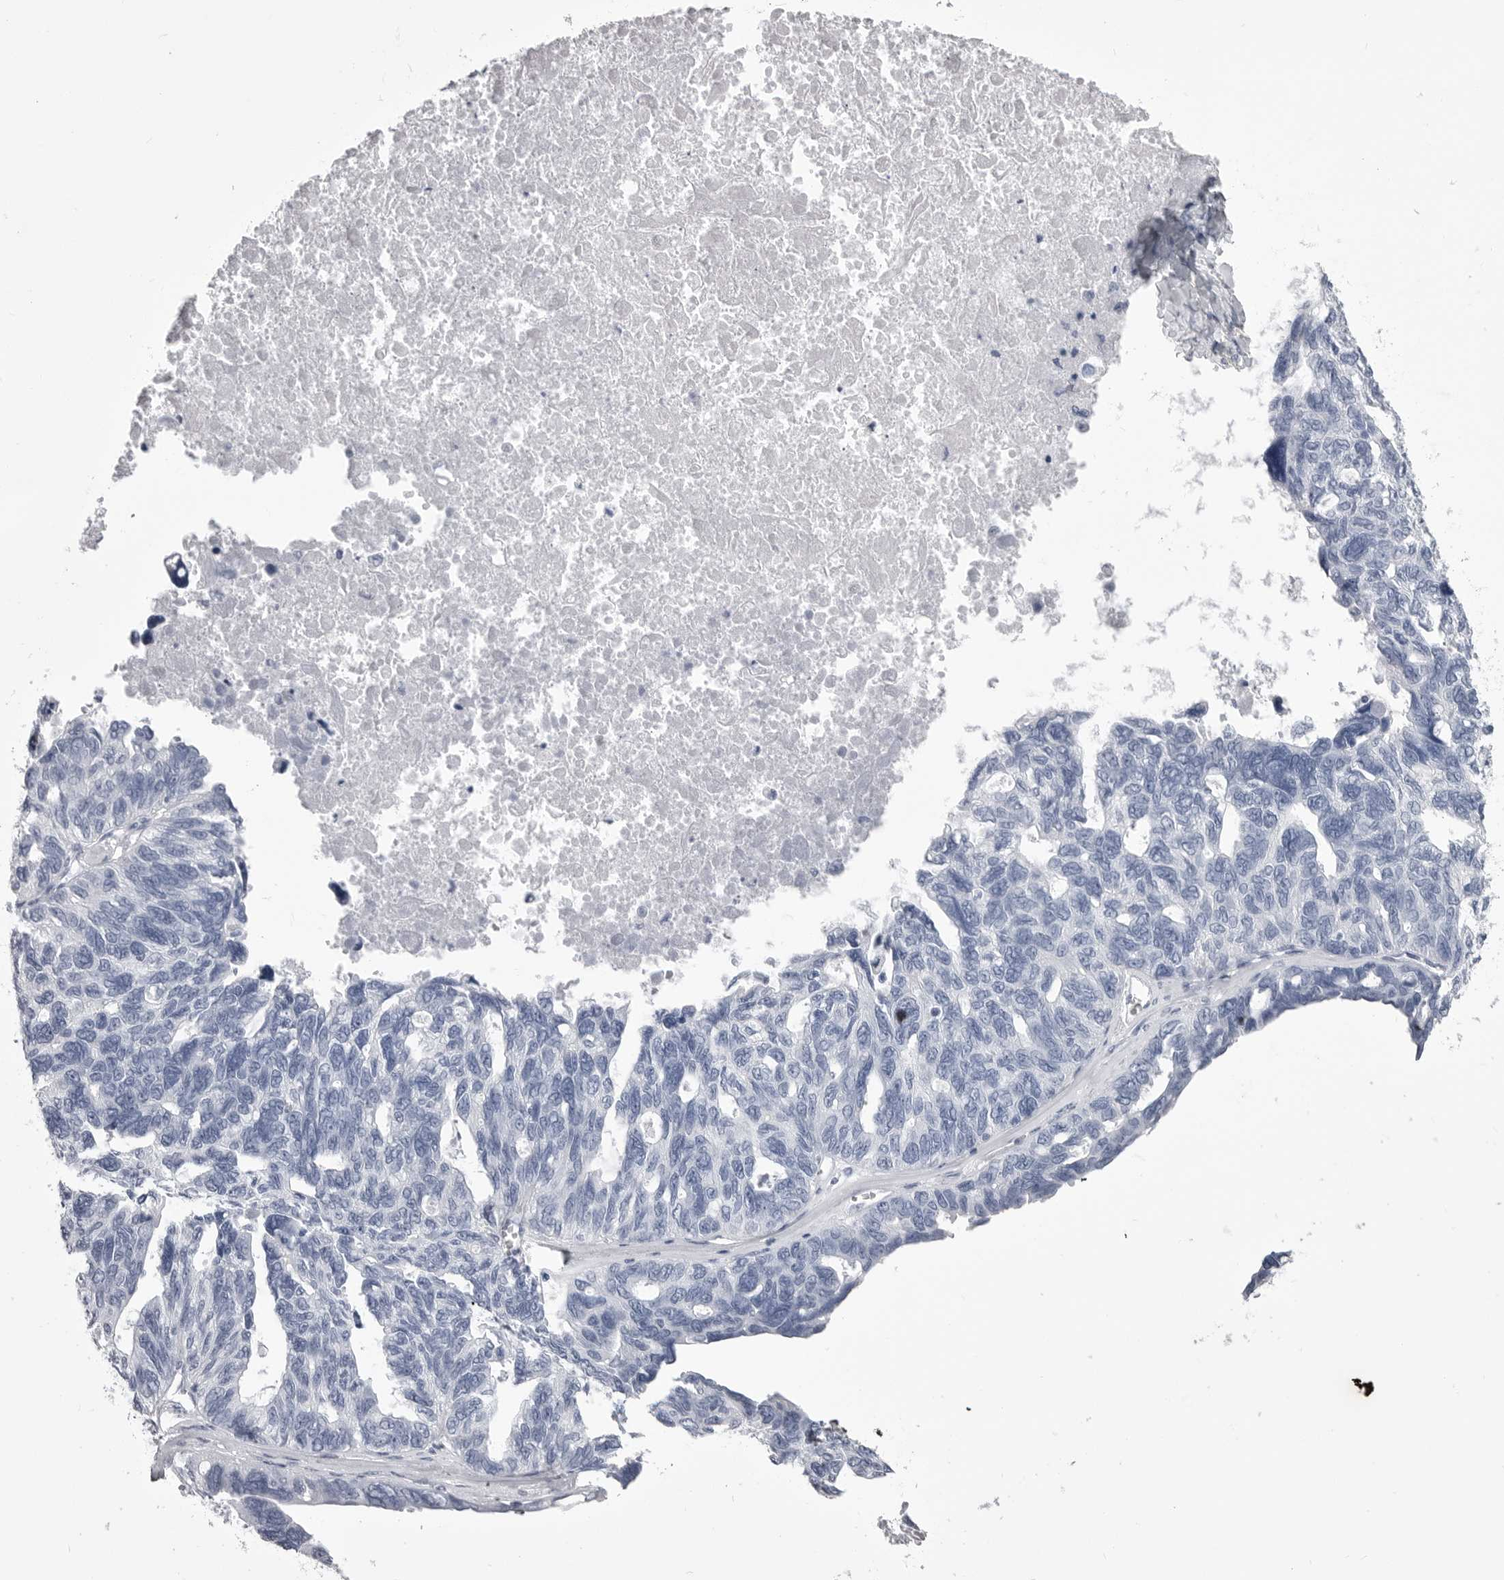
{"staining": {"intensity": "negative", "quantity": "none", "location": "none"}, "tissue": "ovarian cancer", "cell_type": "Tumor cells", "image_type": "cancer", "snomed": [{"axis": "morphology", "description": "Cystadenocarcinoma, serous, NOS"}, {"axis": "topography", "description": "Ovary"}], "caption": "This is an IHC histopathology image of human serous cystadenocarcinoma (ovarian). There is no expression in tumor cells.", "gene": "ANK2", "patient": {"sex": "female", "age": 79}}